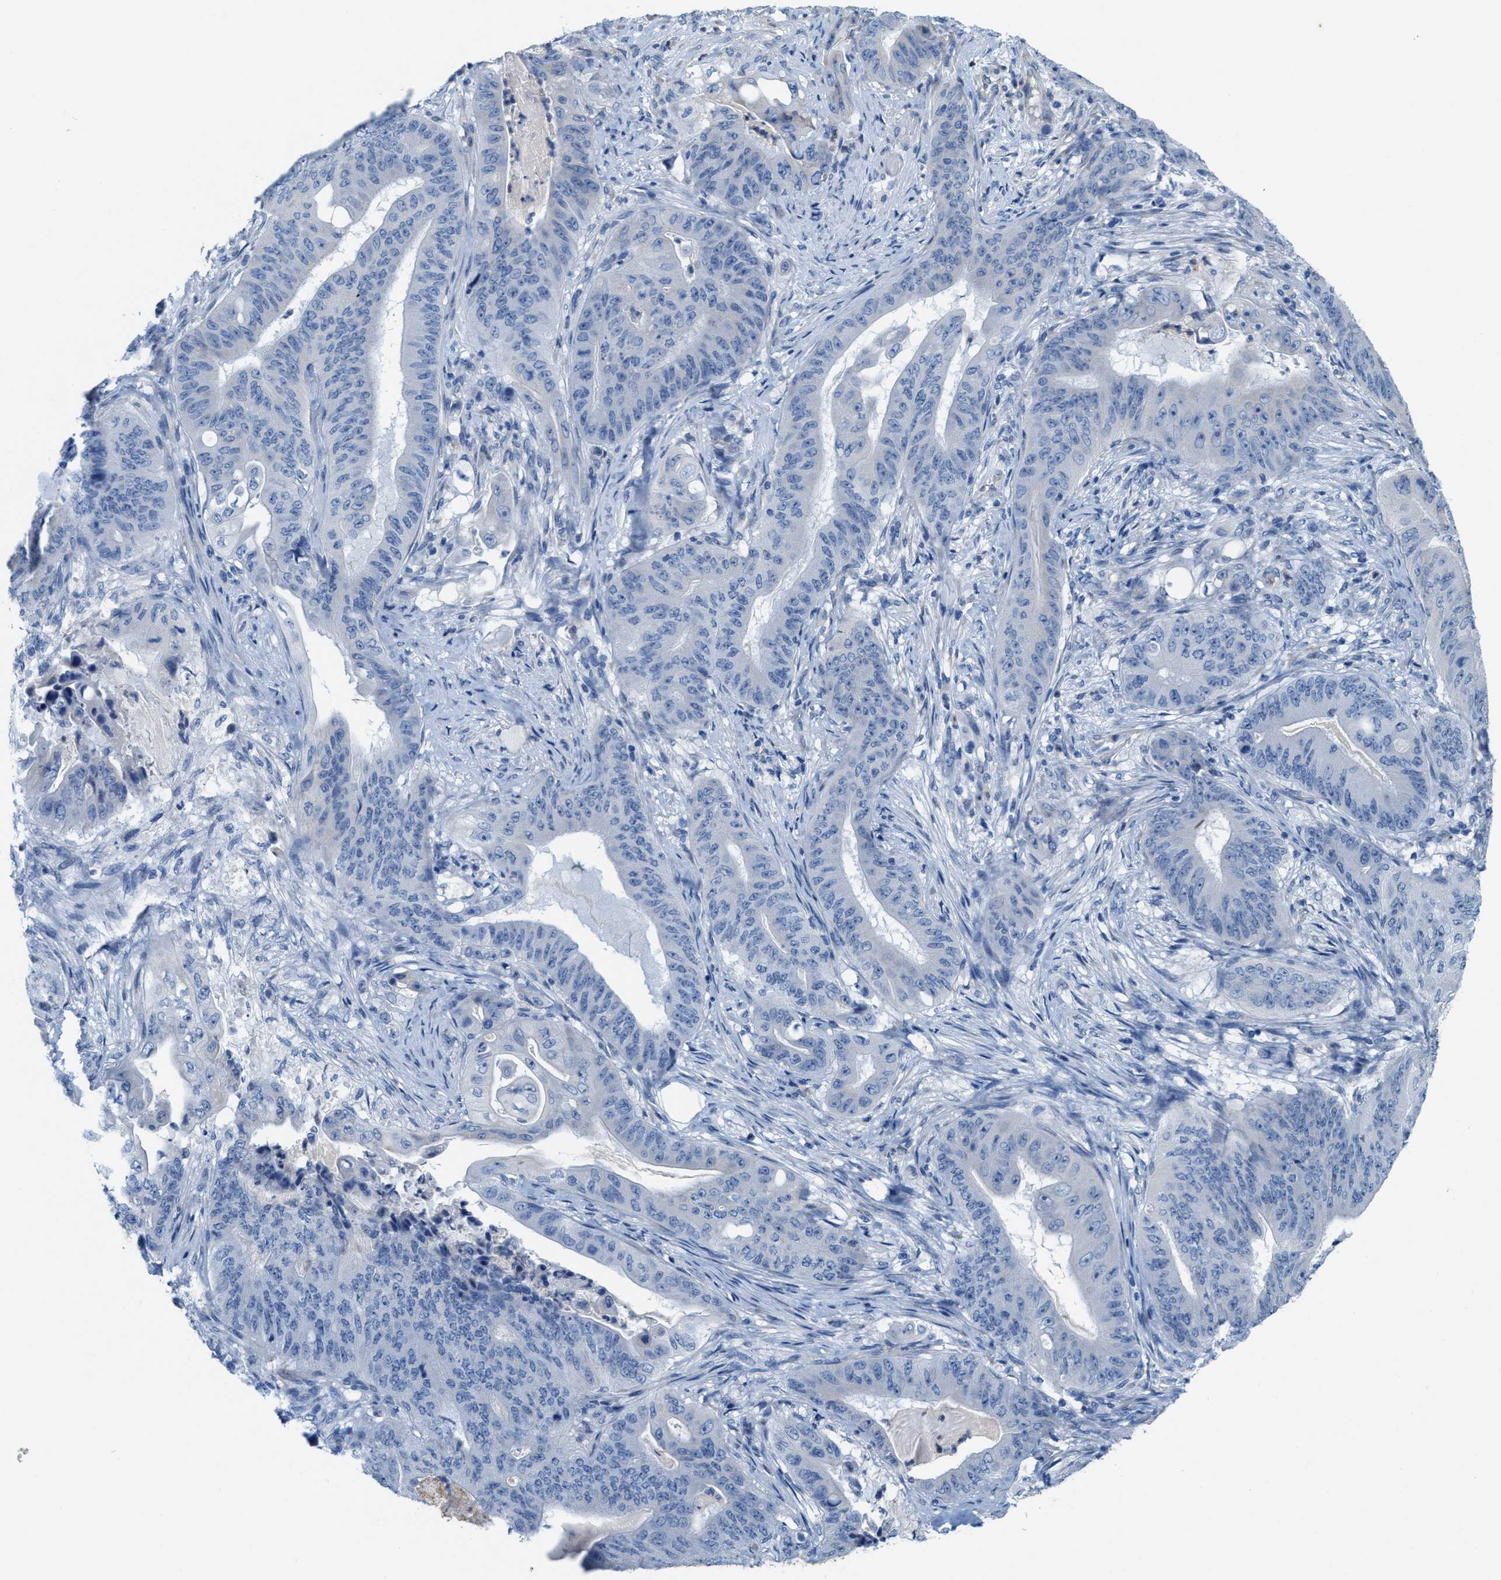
{"staining": {"intensity": "negative", "quantity": "none", "location": "none"}, "tissue": "stomach cancer", "cell_type": "Tumor cells", "image_type": "cancer", "snomed": [{"axis": "morphology", "description": "Adenocarcinoma, NOS"}, {"axis": "topography", "description": "Stomach"}], "caption": "Tumor cells show no significant staining in stomach cancer. Brightfield microscopy of immunohistochemistry (IHC) stained with DAB (3,3'-diaminobenzidine) (brown) and hematoxylin (blue), captured at high magnification.", "gene": "CPA2", "patient": {"sex": "female", "age": 73}}